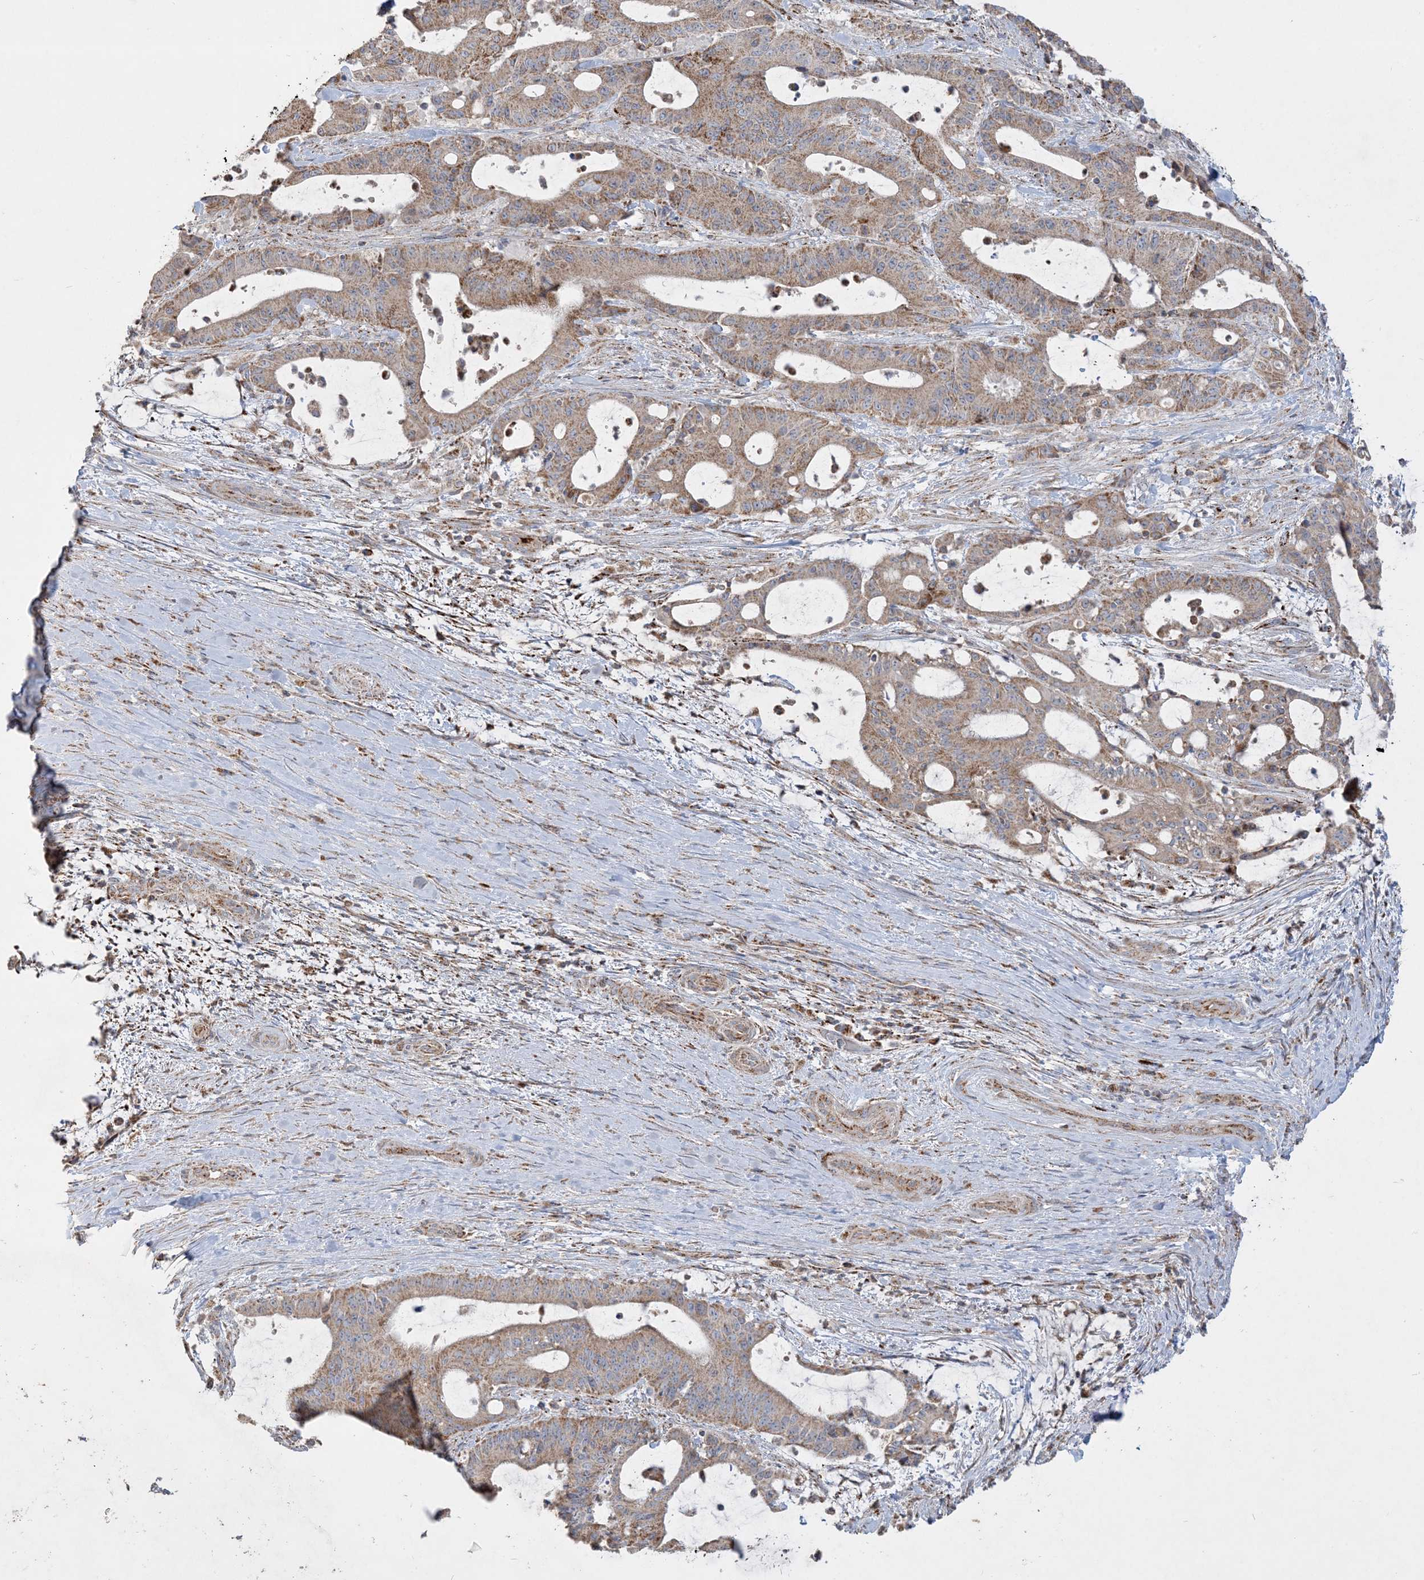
{"staining": {"intensity": "moderate", "quantity": ">75%", "location": "cytoplasmic/membranous"}, "tissue": "liver cancer", "cell_type": "Tumor cells", "image_type": "cancer", "snomed": [{"axis": "morphology", "description": "Normal tissue, NOS"}, {"axis": "morphology", "description": "Cholangiocarcinoma"}, {"axis": "topography", "description": "Liver"}, {"axis": "topography", "description": "Peripheral nerve tissue"}], "caption": "DAB (3,3'-diaminobenzidine) immunohistochemical staining of liver cancer exhibits moderate cytoplasmic/membranous protein positivity in about >75% of tumor cells.", "gene": "NDUFAF3", "patient": {"sex": "female", "age": 73}}